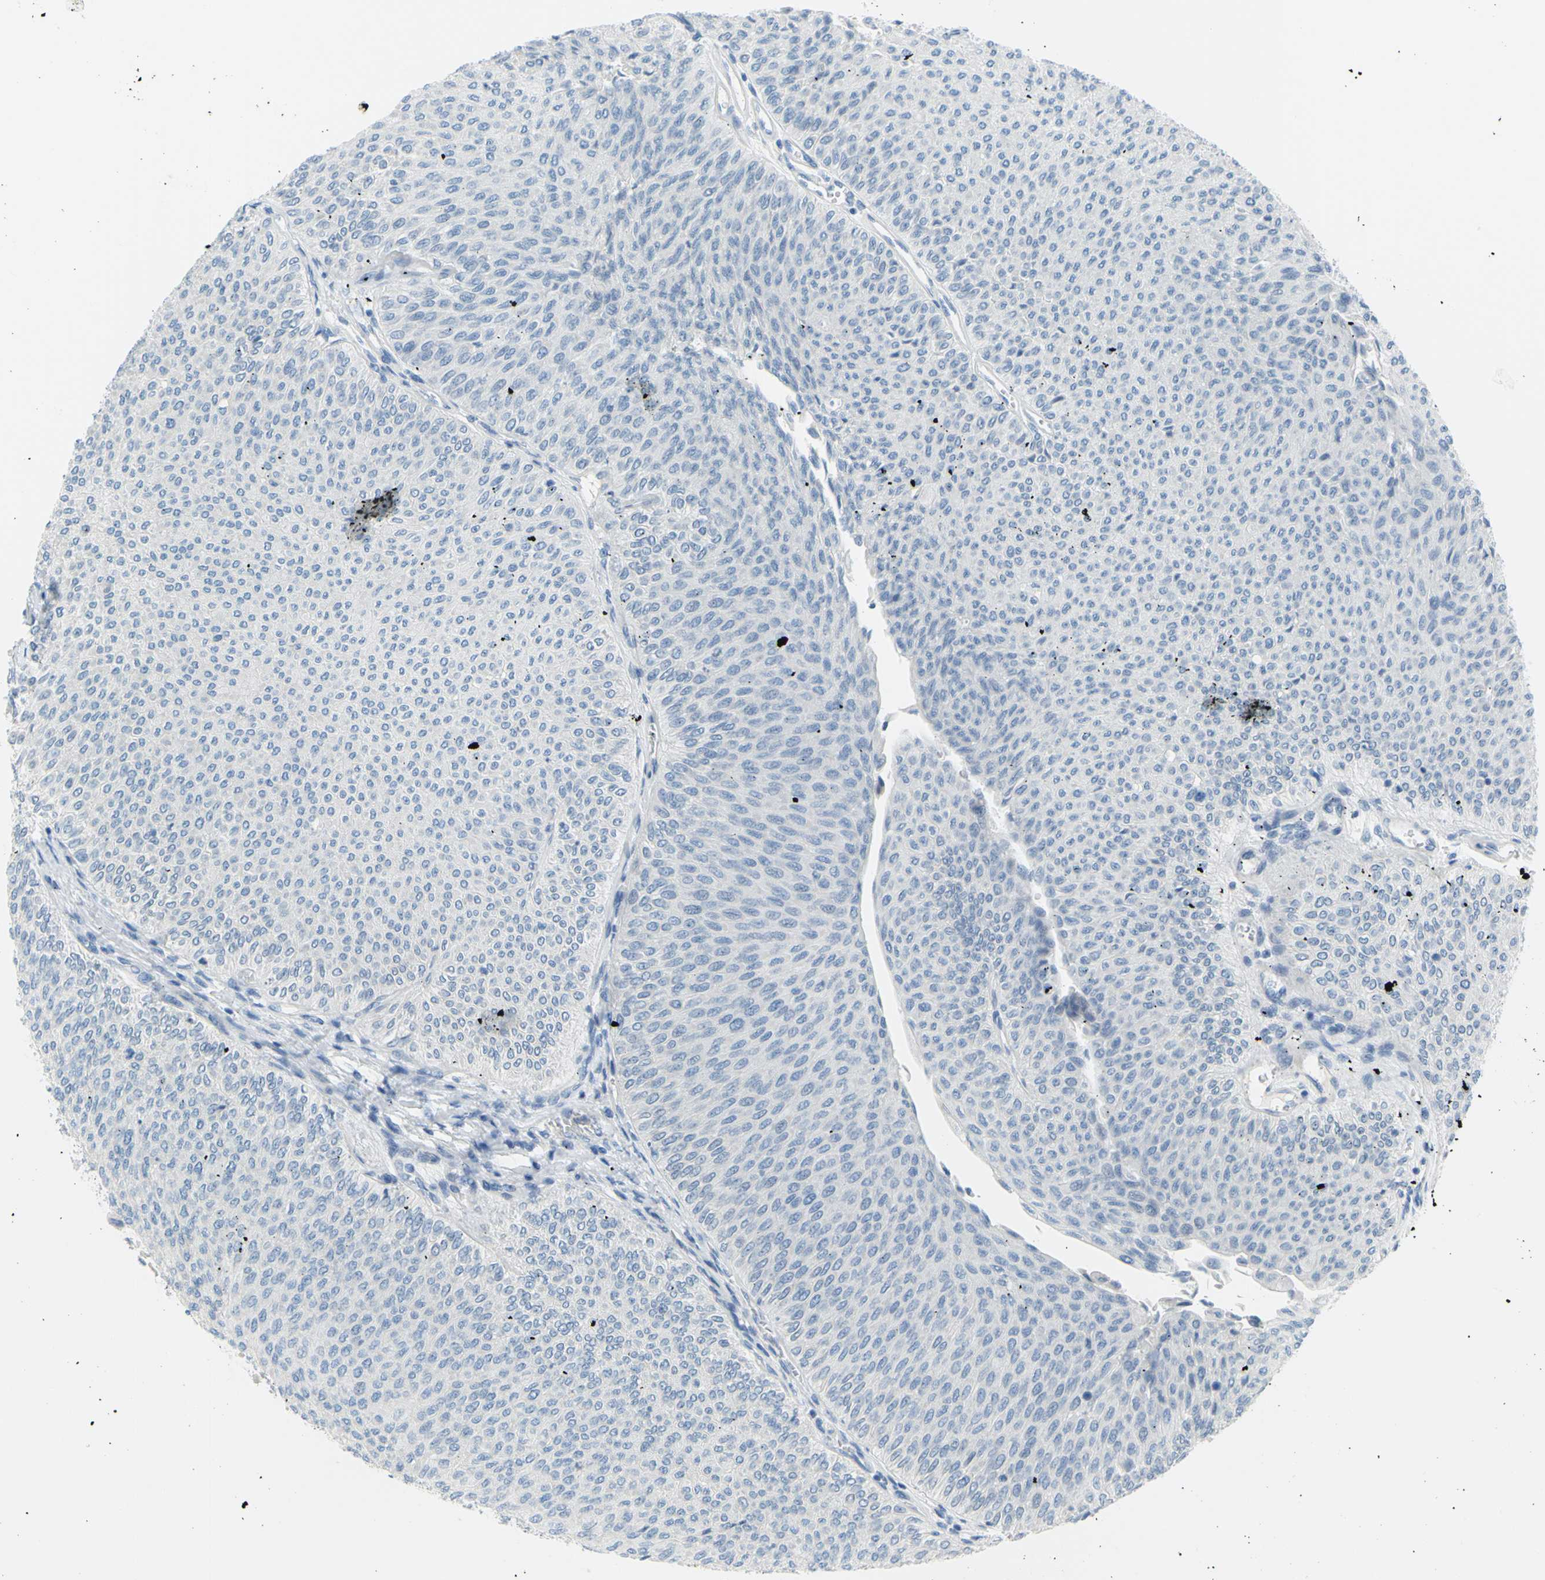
{"staining": {"intensity": "negative", "quantity": "none", "location": "none"}, "tissue": "urothelial cancer", "cell_type": "Tumor cells", "image_type": "cancer", "snomed": [{"axis": "morphology", "description": "Urothelial carcinoma, Low grade"}, {"axis": "topography", "description": "Urinary bladder"}], "caption": "Tumor cells show no significant protein positivity in urothelial cancer.", "gene": "DCT", "patient": {"sex": "male", "age": 78}}